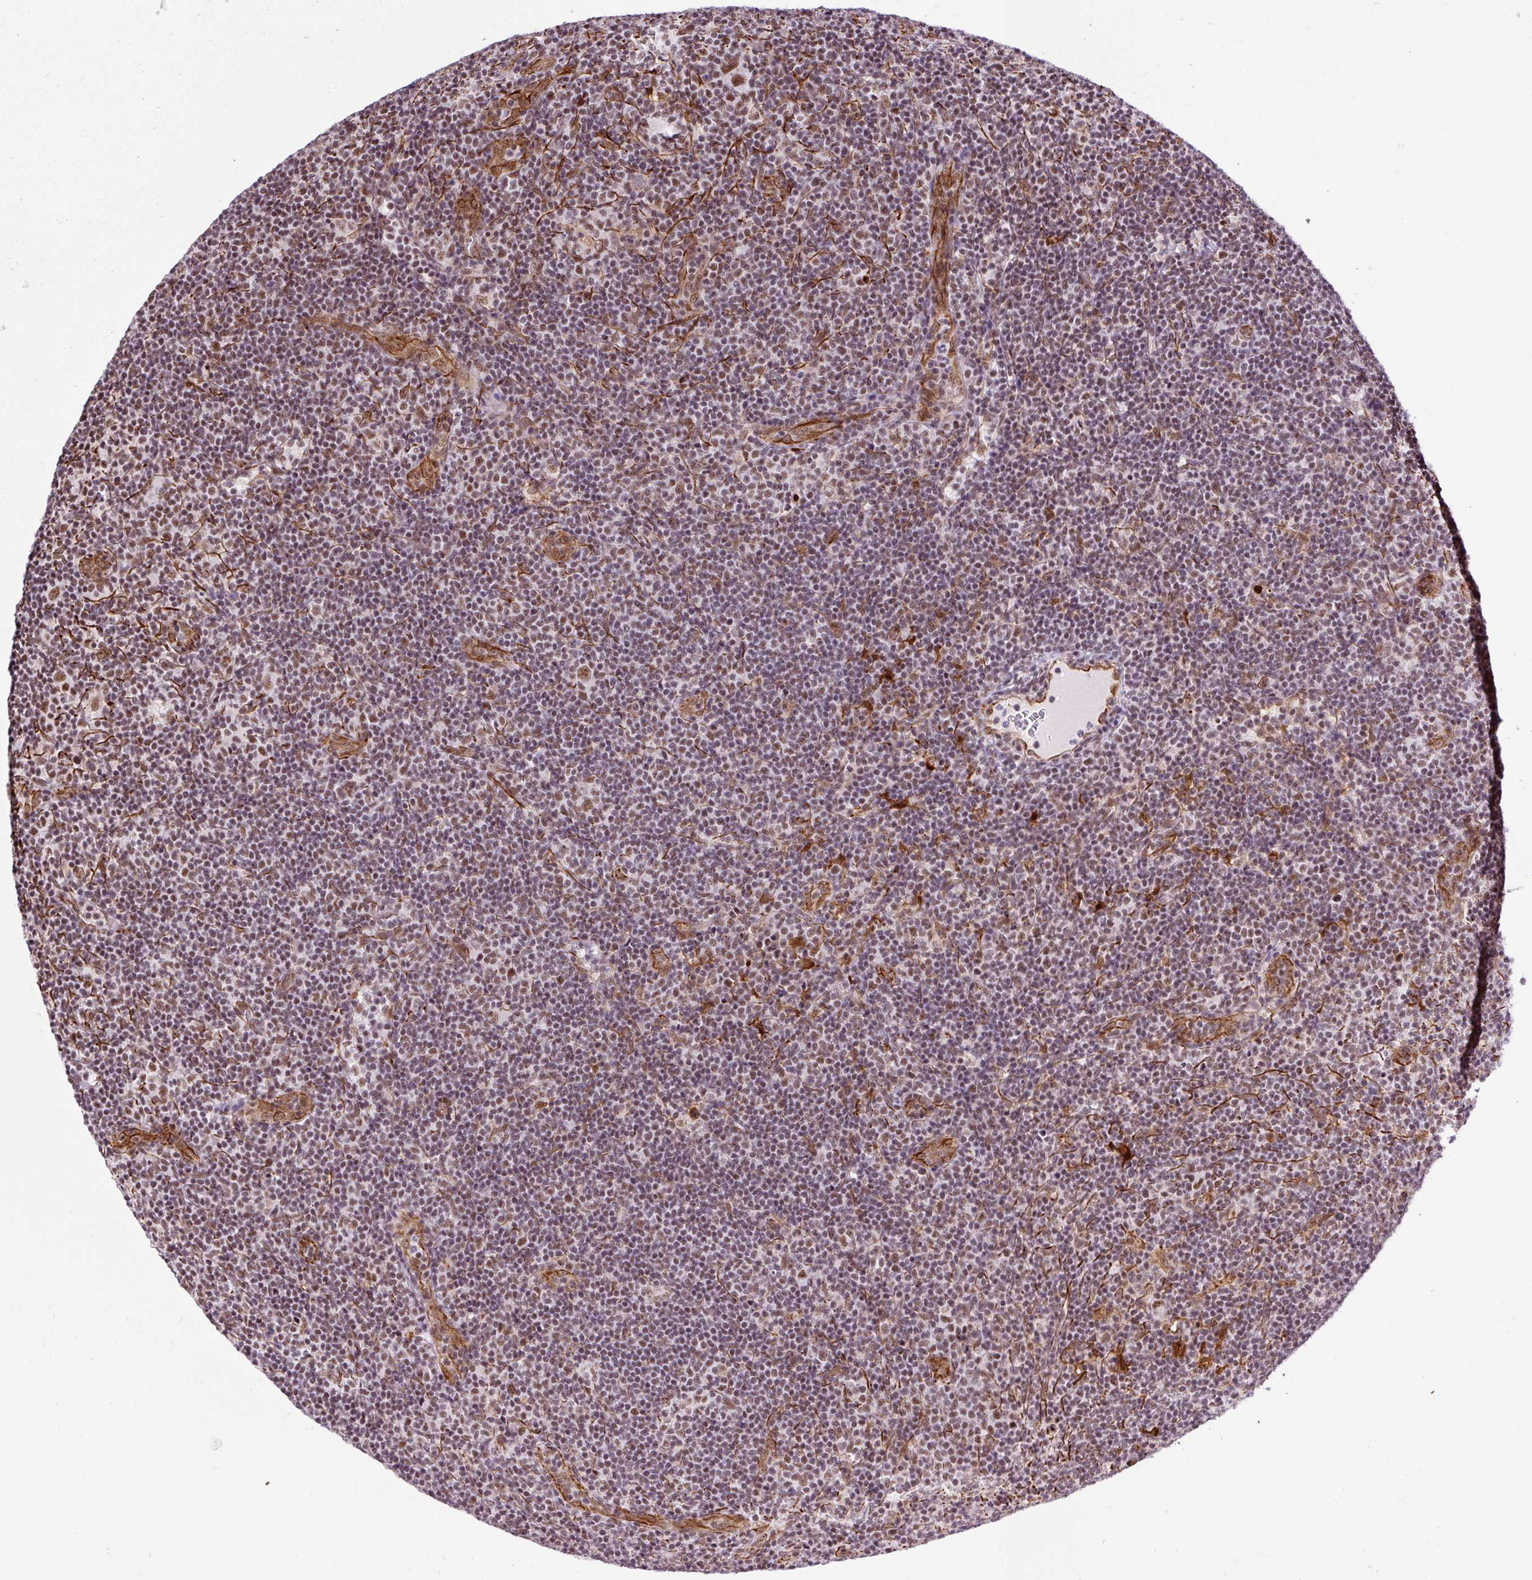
{"staining": {"intensity": "moderate", "quantity": ">75%", "location": "nuclear"}, "tissue": "lymphoma", "cell_type": "Tumor cells", "image_type": "cancer", "snomed": [{"axis": "morphology", "description": "Hodgkin's disease, NOS"}, {"axis": "topography", "description": "Lymph node"}], "caption": "Lymphoma stained with IHC exhibits moderate nuclear positivity in about >75% of tumor cells.", "gene": "LUC7L2", "patient": {"sex": "female", "age": 57}}